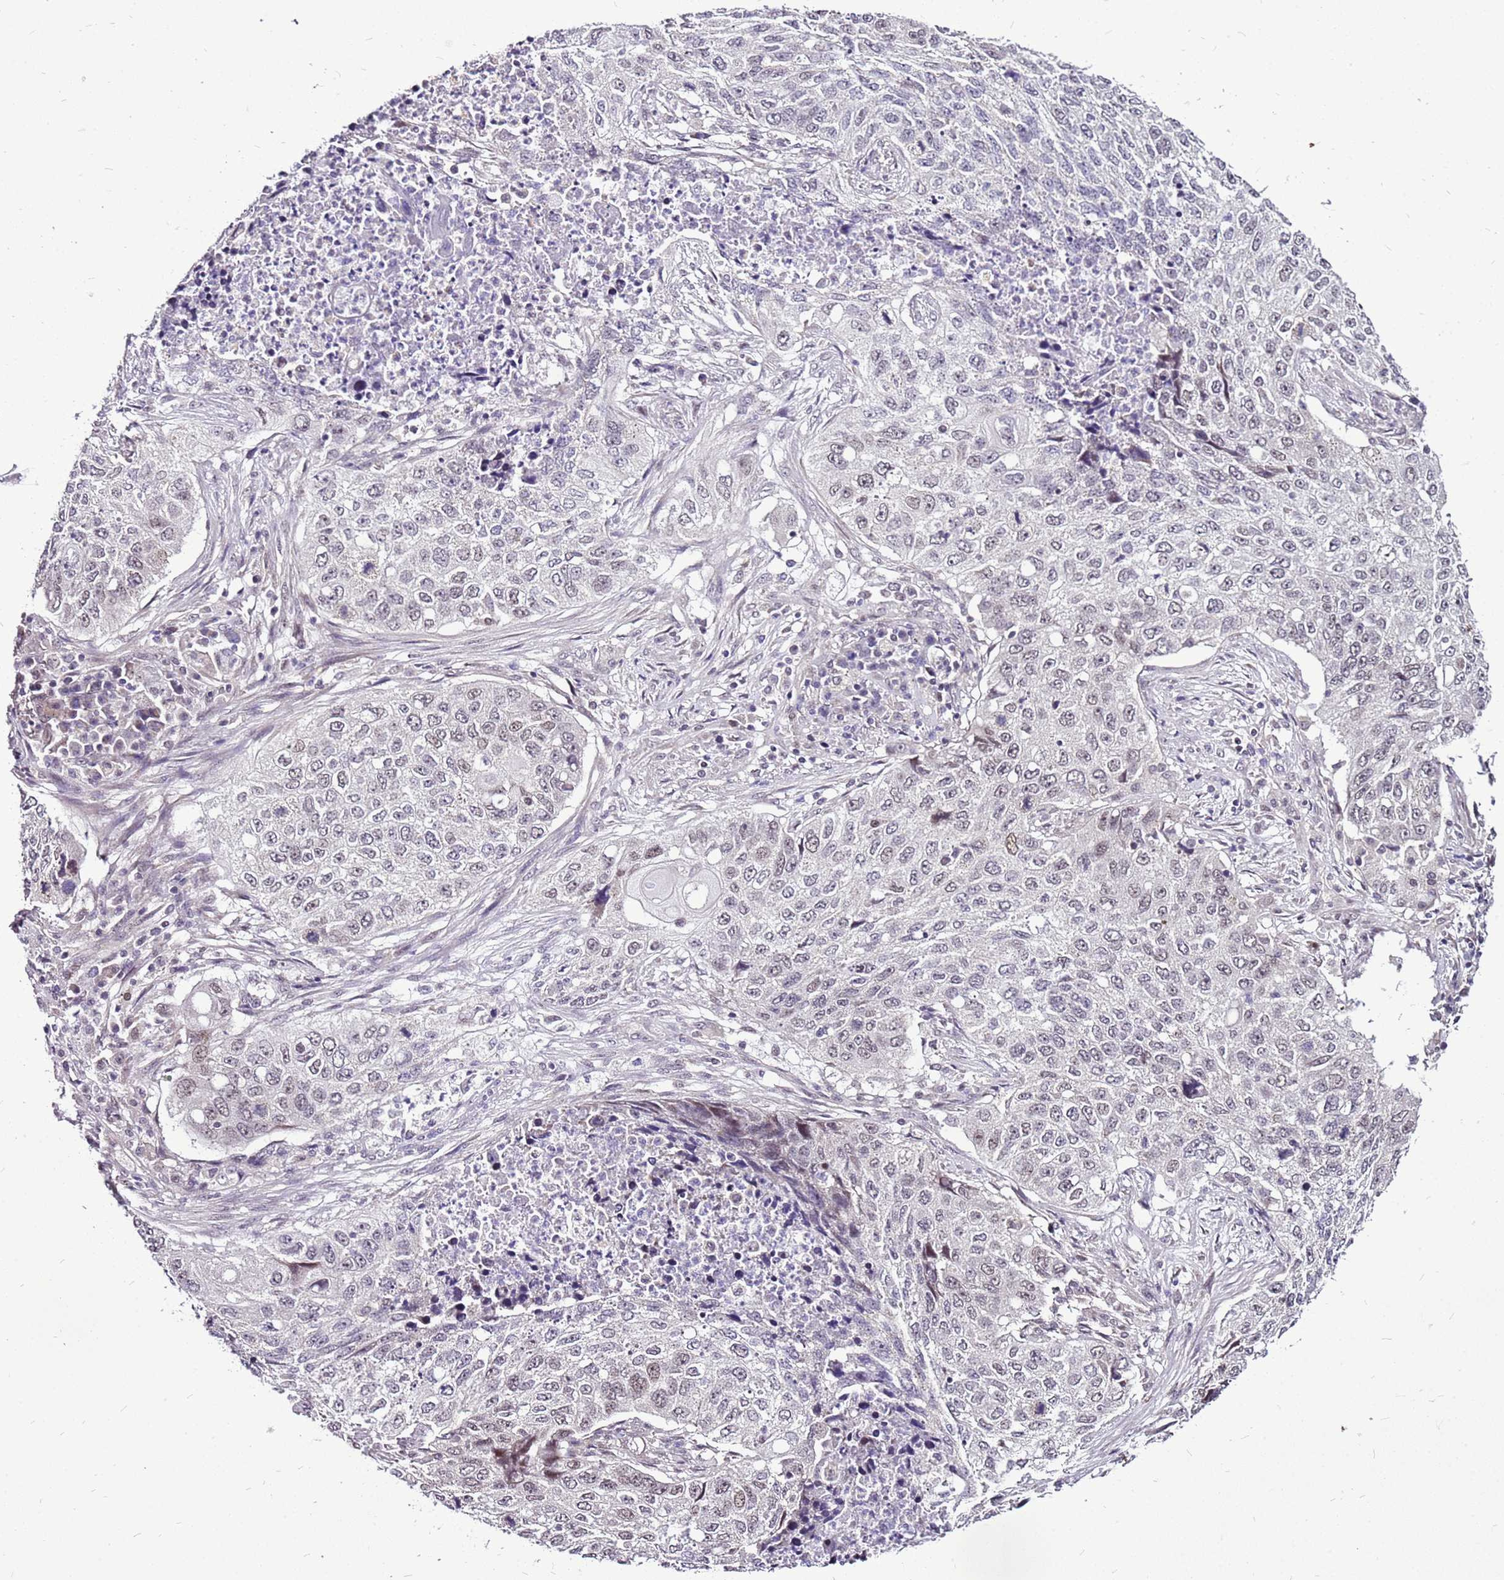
{"staining": {"intensity": "weak", "quantity": "<25%", "location": "nuclear"}, "tissue": "lung cancer", "cell_type": "Tumor cells", "image_type": "cancer", "snomed": [{"axis": "morphology", "description": "Squamous cell carcinoma, NOS"}, {"axis": "topography", "description": "Lung"}], "caption": "Immunohistochemistry histopathology image of neoplastic tissue: human lung squamous cell carcinoma stained with DAB exhibits no significant protein positivity in tumor cells. (DAB (3,3'-diaminobenzidine) IHC visualized using brightfield microscopy, high magnification).", "gene": "CCDC166", "patient": {"sex": "female", "age": 63}}